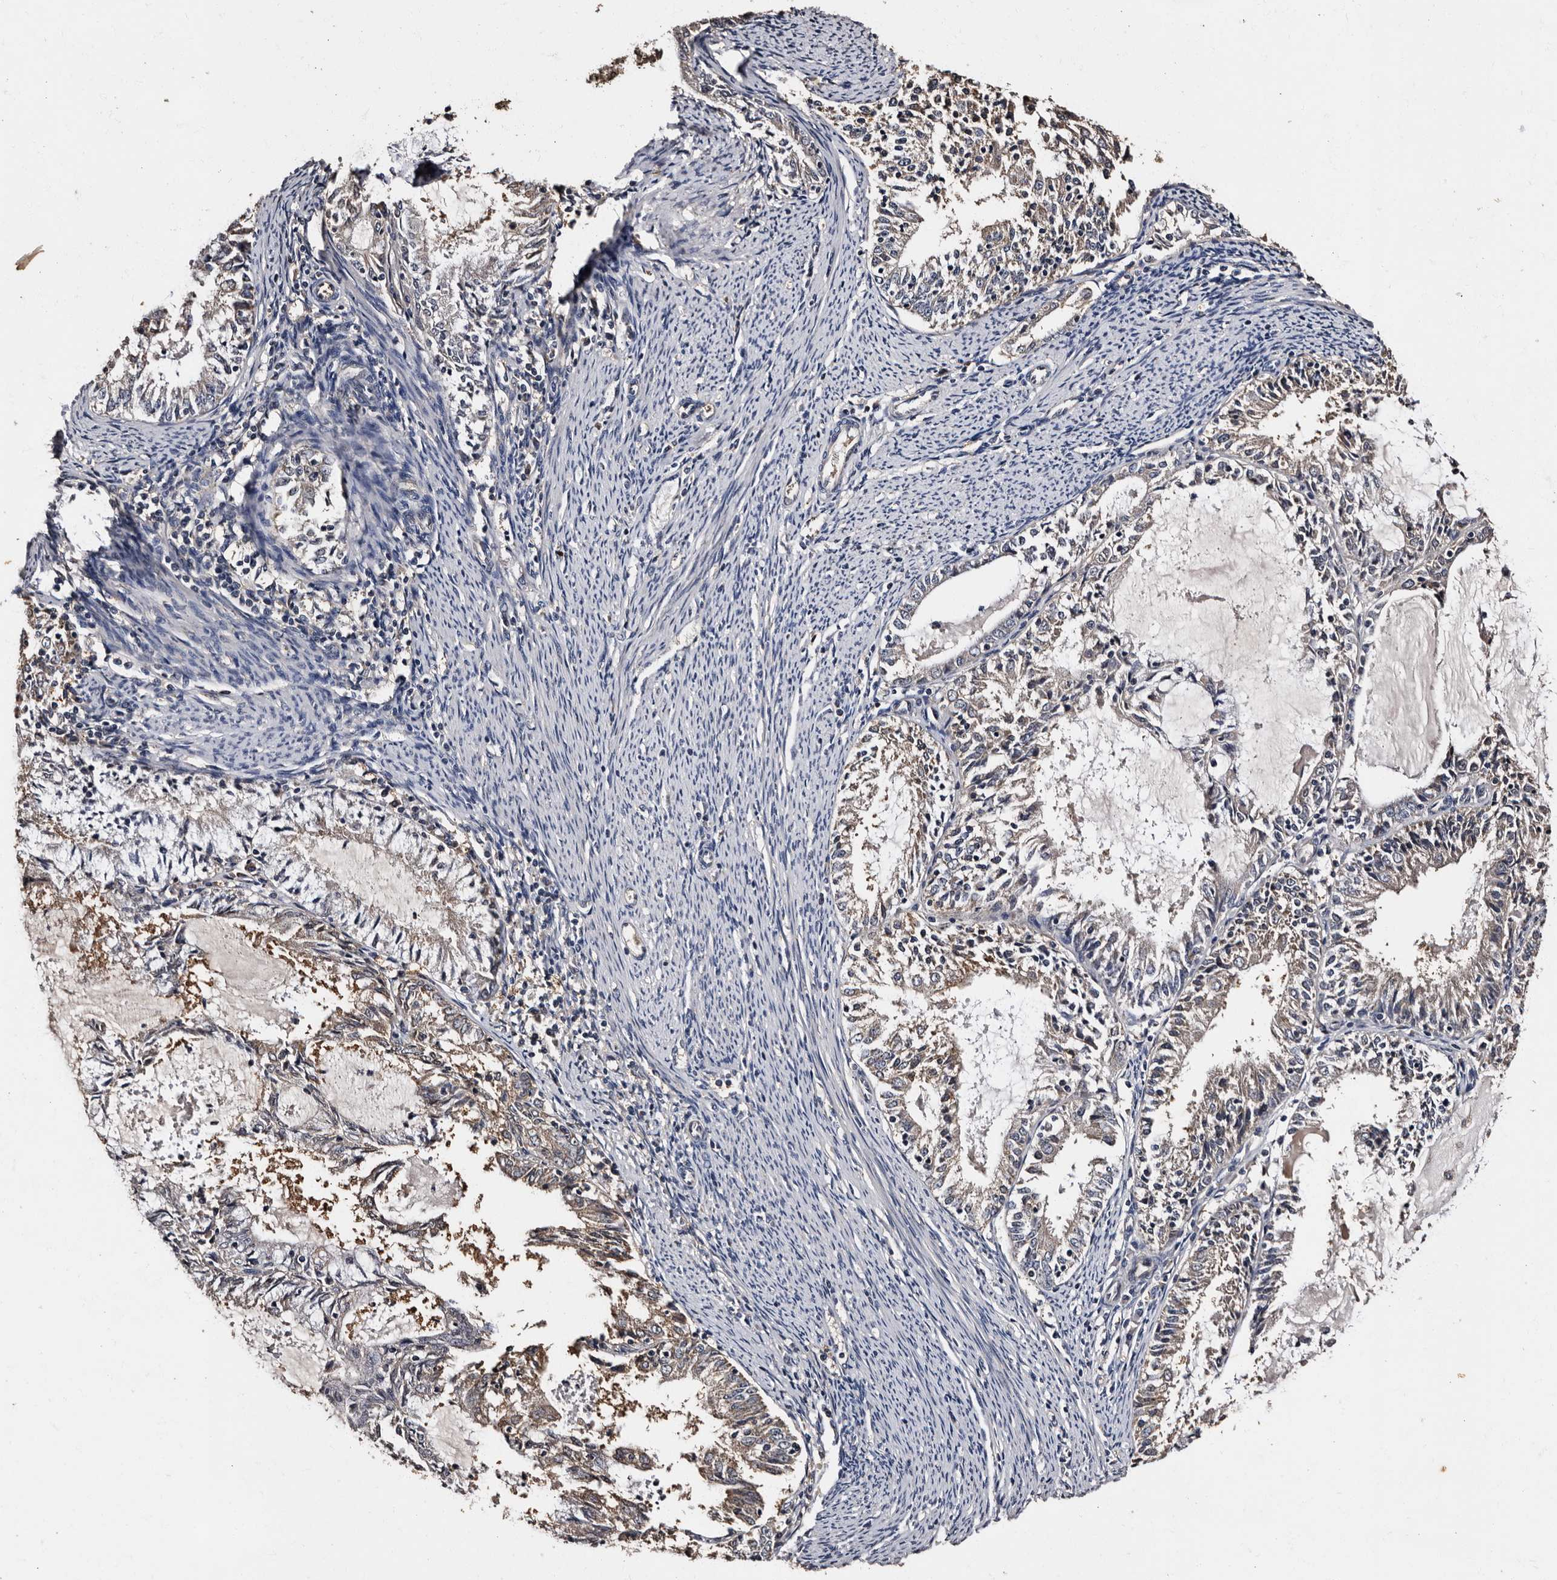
{"staining": {"intensity": "weak", "quantity": "<25%", "location": "cytoplasmic/membranous"}, "tissue": "endometrial cancer", "cell_type": "Tumor cells", "image_type": "cancer", "snomed": [{"axis": "morphology", "description": "Adenocarcinoma, NOS"}, {"axis": "topography", "description": "Endometrium"}], "caption": "A histopathology image of endometrial cancer stained for a protein displays no brown staining in tumor cells. Nuclei are stained in blue.", "gene": "ADCK5", "patient": {"sex": "female", "age": 57}}